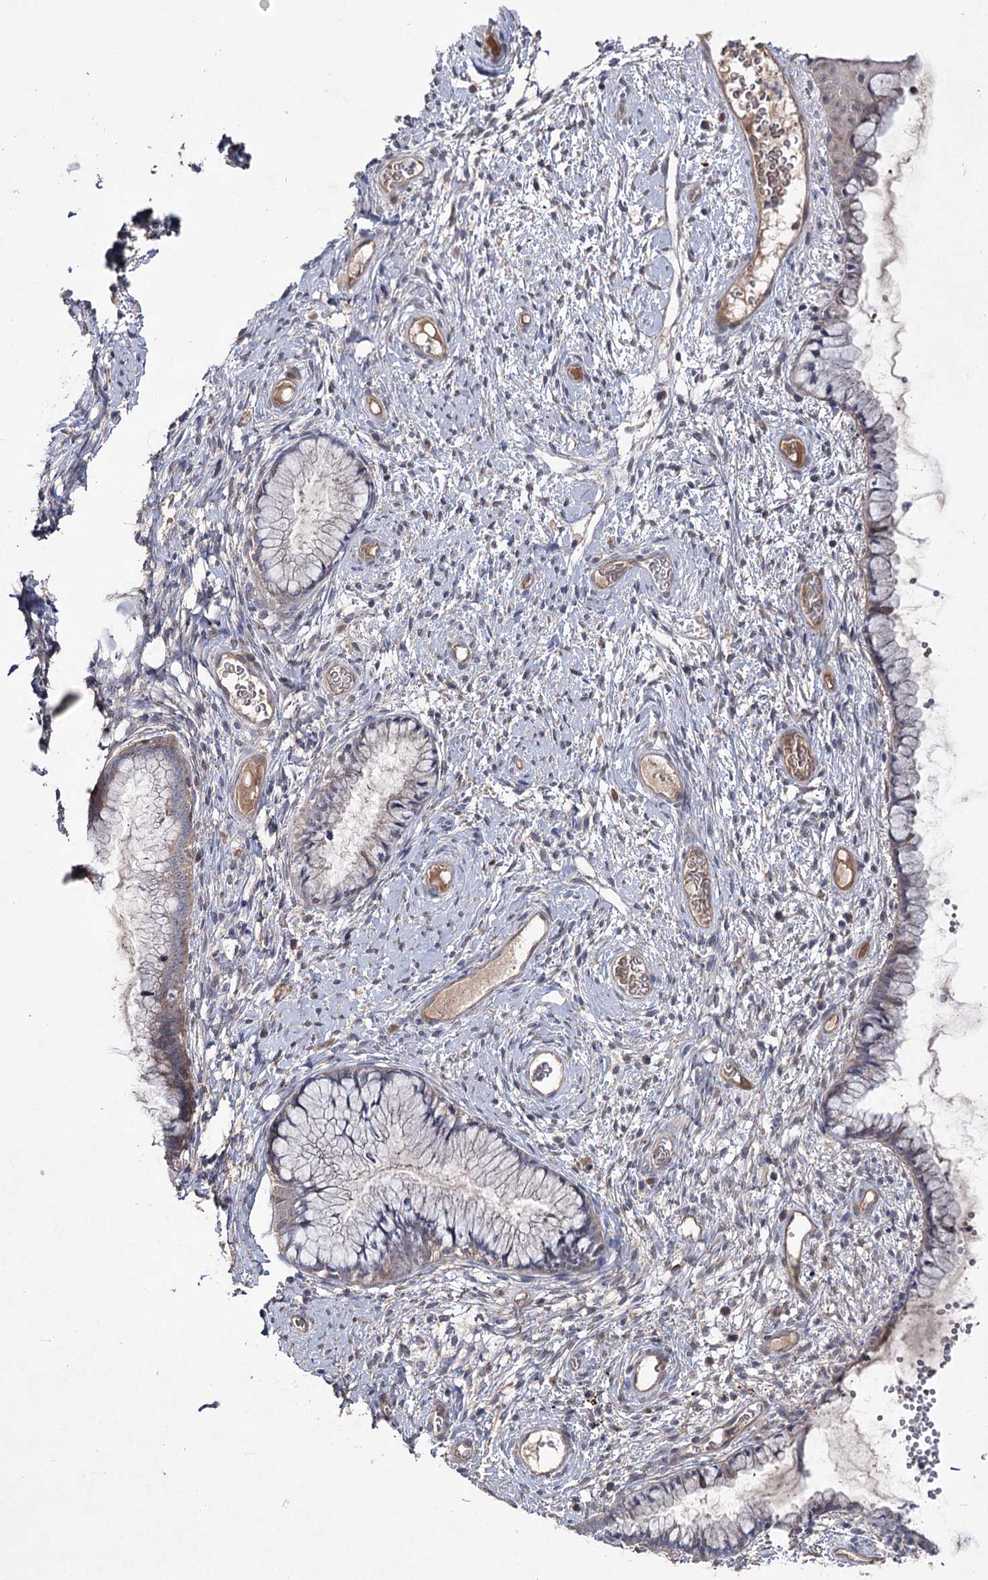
{"staining": {"intensity": "weak", "quantity": "<25%", "location": "cytoplasmic/membranous"}, "tissue": "cervix", "cell_type": "Glandular cells", "image_type": "normal", "snomed": [{"axis": "morphology", "description": "Normal tissue, NOS"}, {"axis": "topography", "description": "Cervix"}], "caption": "The photomicrograph displays no staining of glandular cells in benign cervix.", "gene": "SEMA4G", "patient": {"sex": "female", "age": 42}}